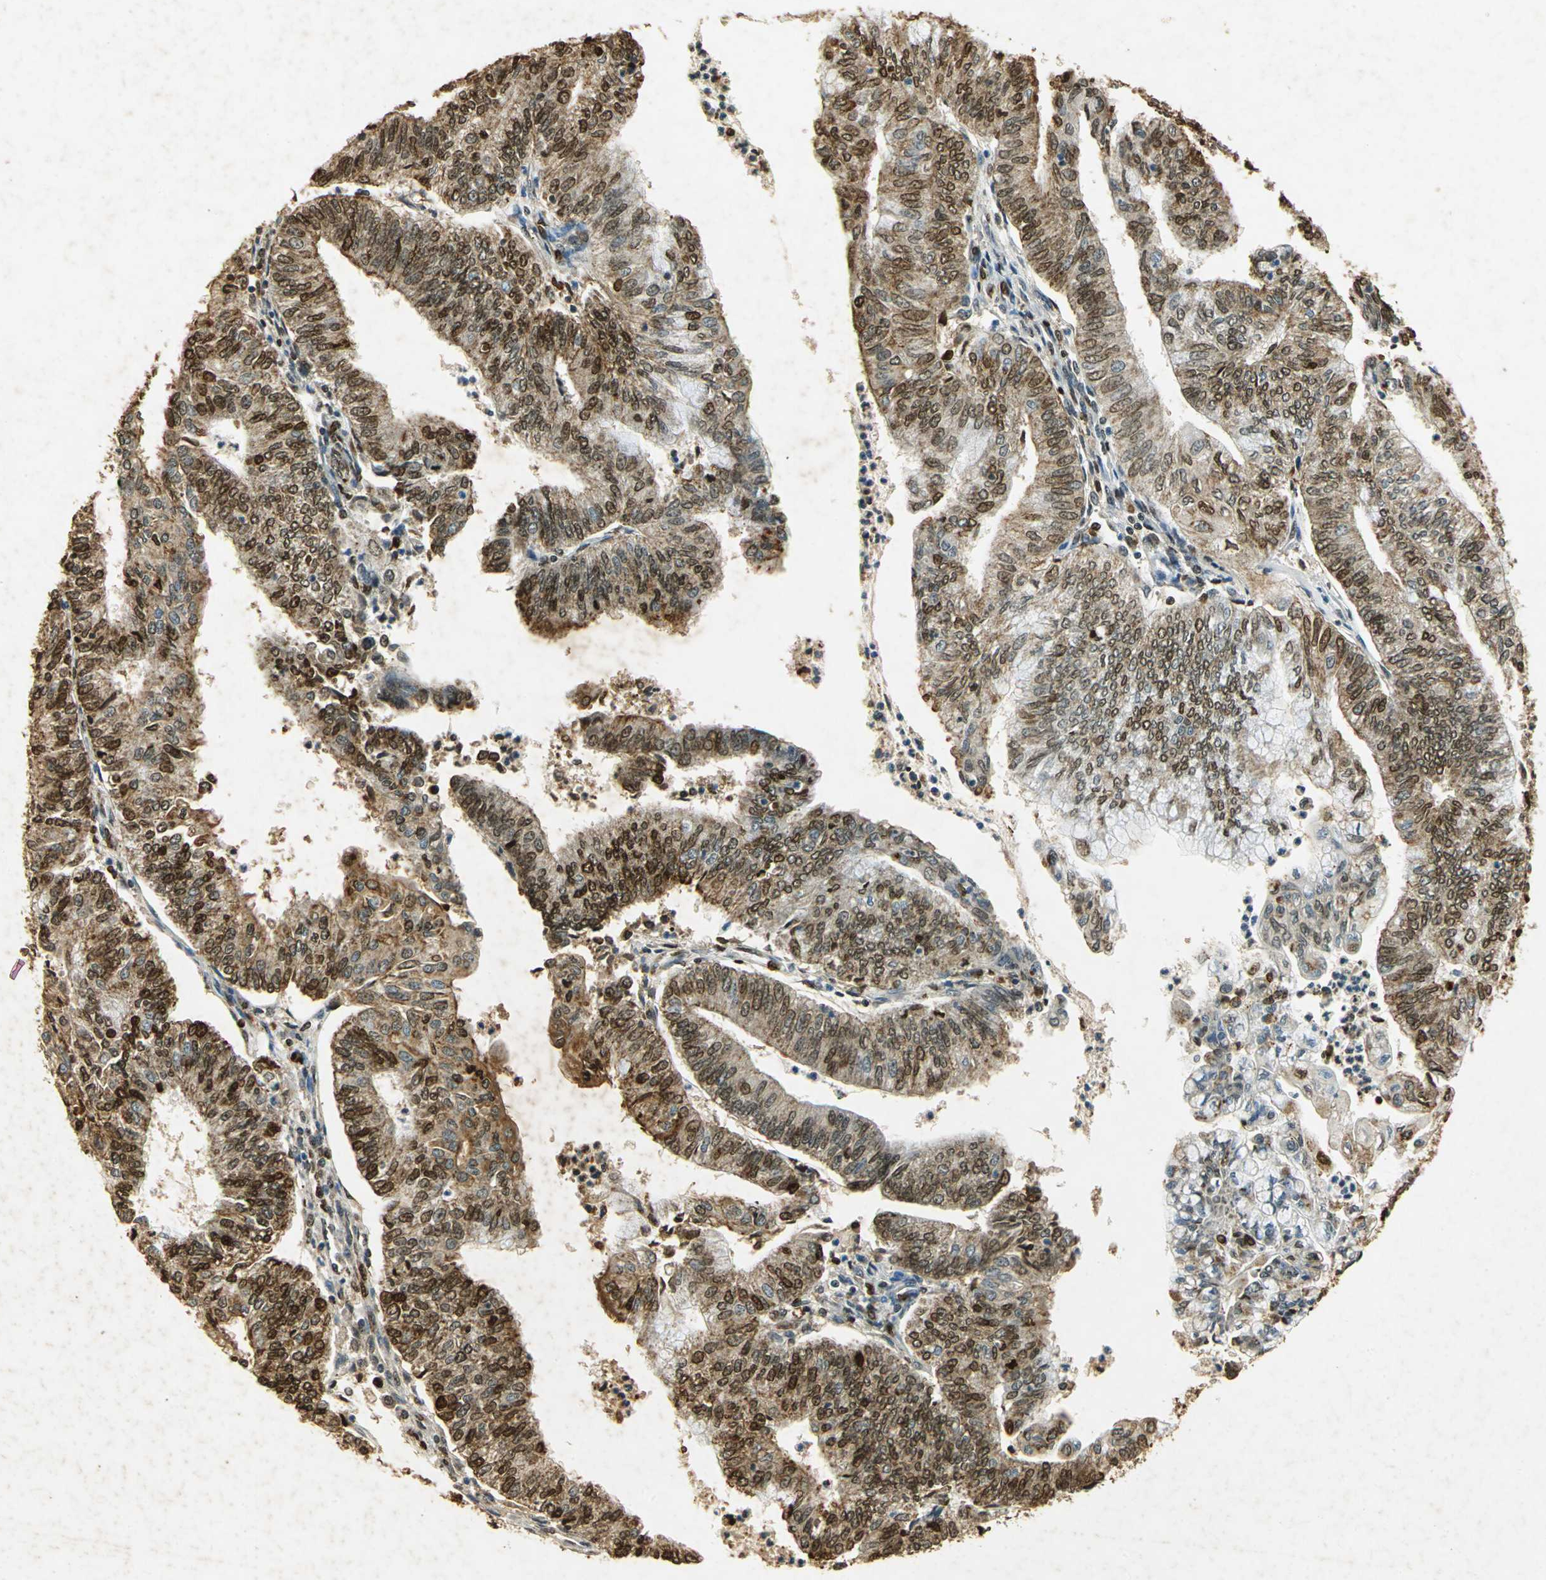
{"staining": {"intensity": "strong", "quantity": ">75%", "location": "cytoplasmic/membranous,nuclear"}, "tissue": "endometrial cancer", "cell_type": "Tumor cells", "image_type": "cancer", "snomed": [{"axis": "morphology", "description": "Adenocarcinoma, NOS"}, {"axis": "topography", "description": "Endometrium"}], "caption": "A histopathology image of human endometrial cancer stained for a protein displays strong cytoplasmic/membranous and nuclear brown staining in tumor cells. (IHC, brightfield microscopy, high magnification).", "gene": "ANXA4", "patient": {"sex": "female", "age": 59}}